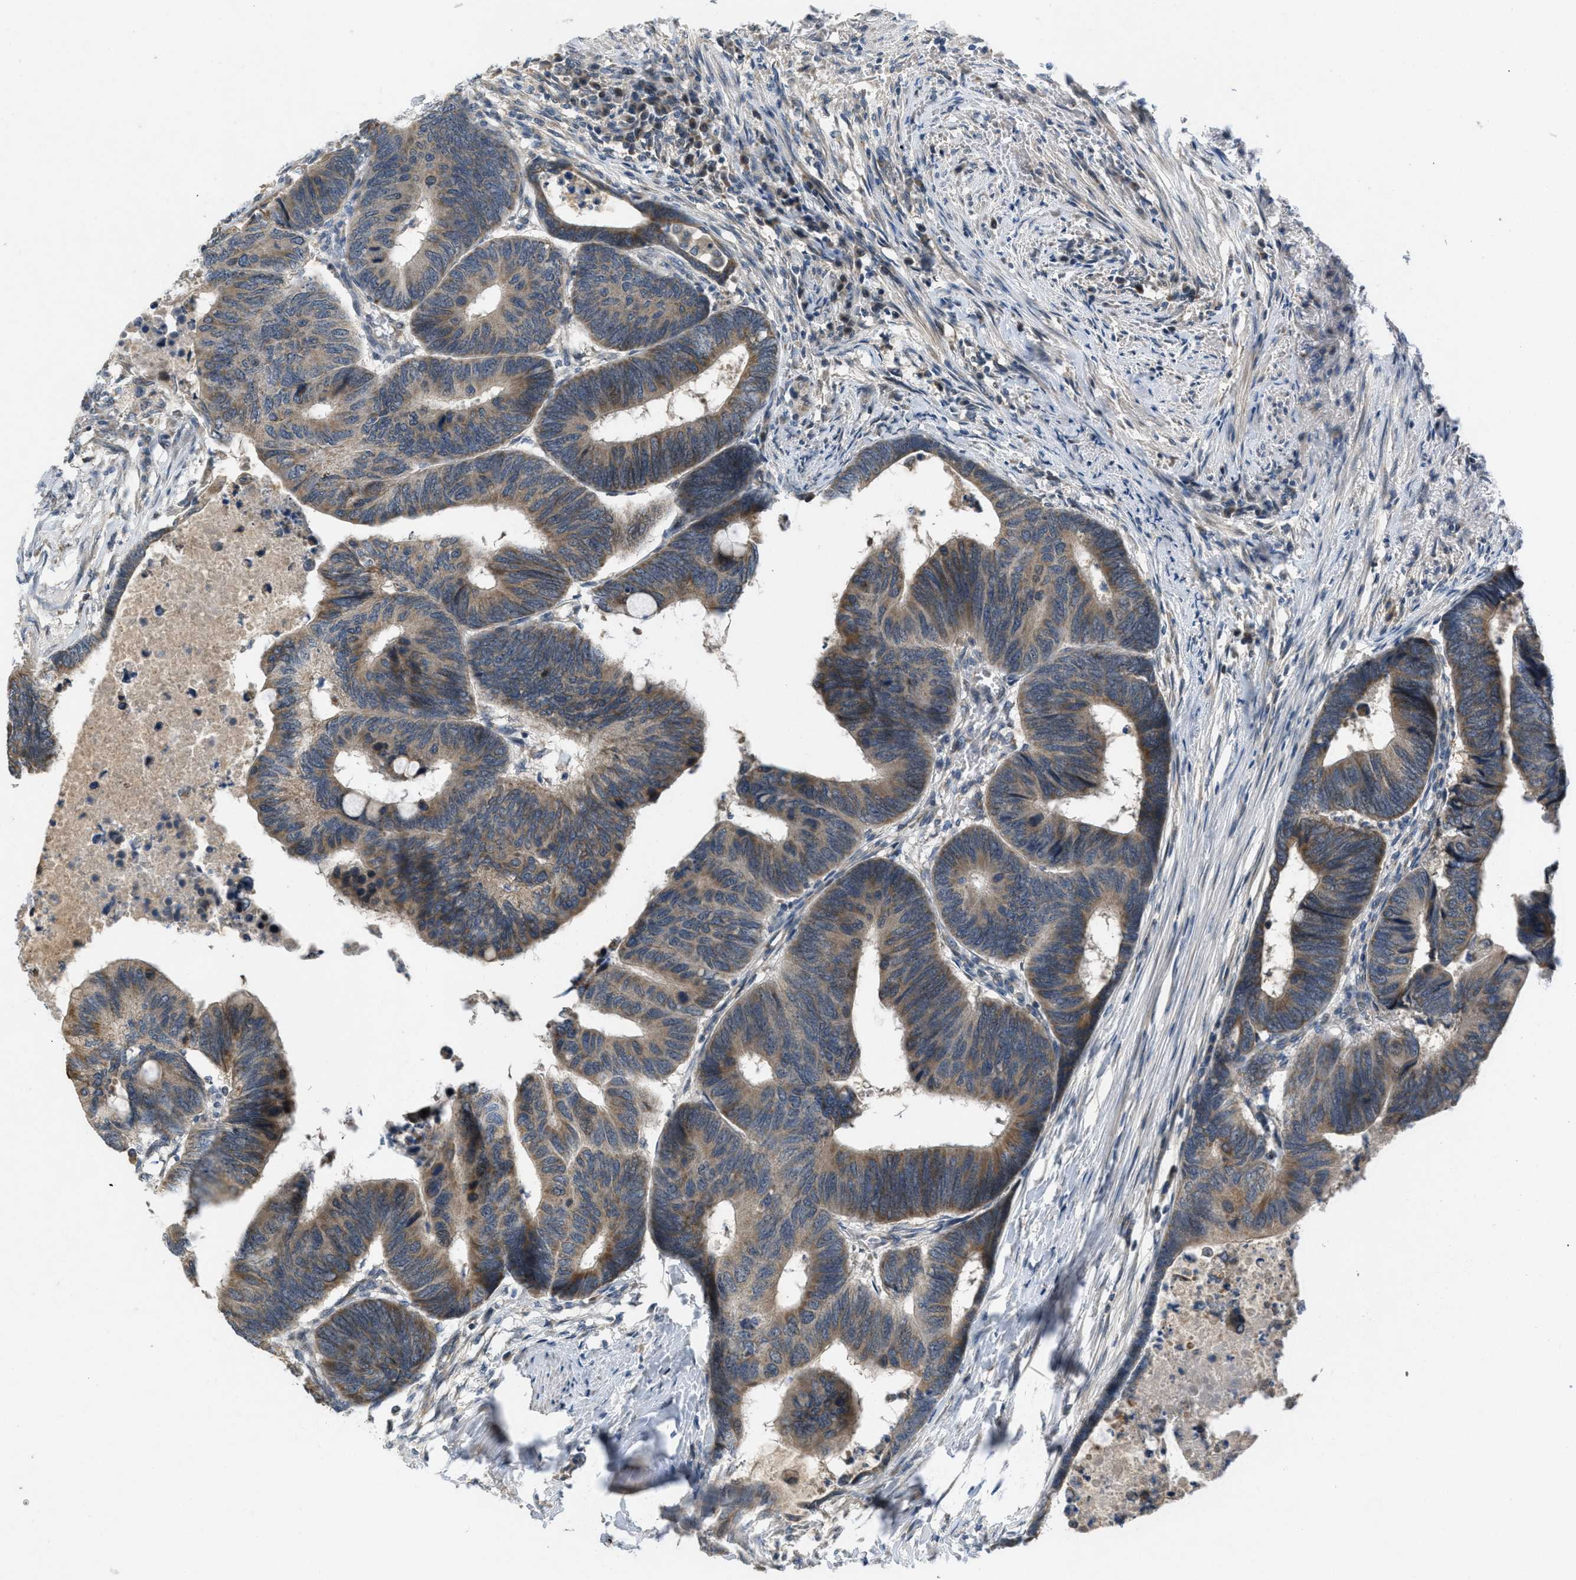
{"staining": {"intensity": "moderate", "quantity": ">75%", "location": "cytoplasmic/membranous"}, "tissue": "colorectal cancer", "cell_type": "Tumor cells", "image_type": "cancer", "snomed": [{"axis": "morphology", "description": "Normal tissue, NOS"}, {"axis": "morphology", "description": "Adenocarcinoma, NOS"}, {"axis": "topography", "description": "Rectum"}, {"axis": "topography", "description": "Peripheral nerve tissue"}], "caption": "Moderate cytoplasmic/membranous protein positivity is appreciated in about >75% of tumor cells in colorectal cancer. The staining is performed using DAB brown chromogen to label protein expression. The nuclei are counter-stained blue using hematoxylin.", "gene": "PPP1R15A", "patient": {"sex": "male", "age": 92}}